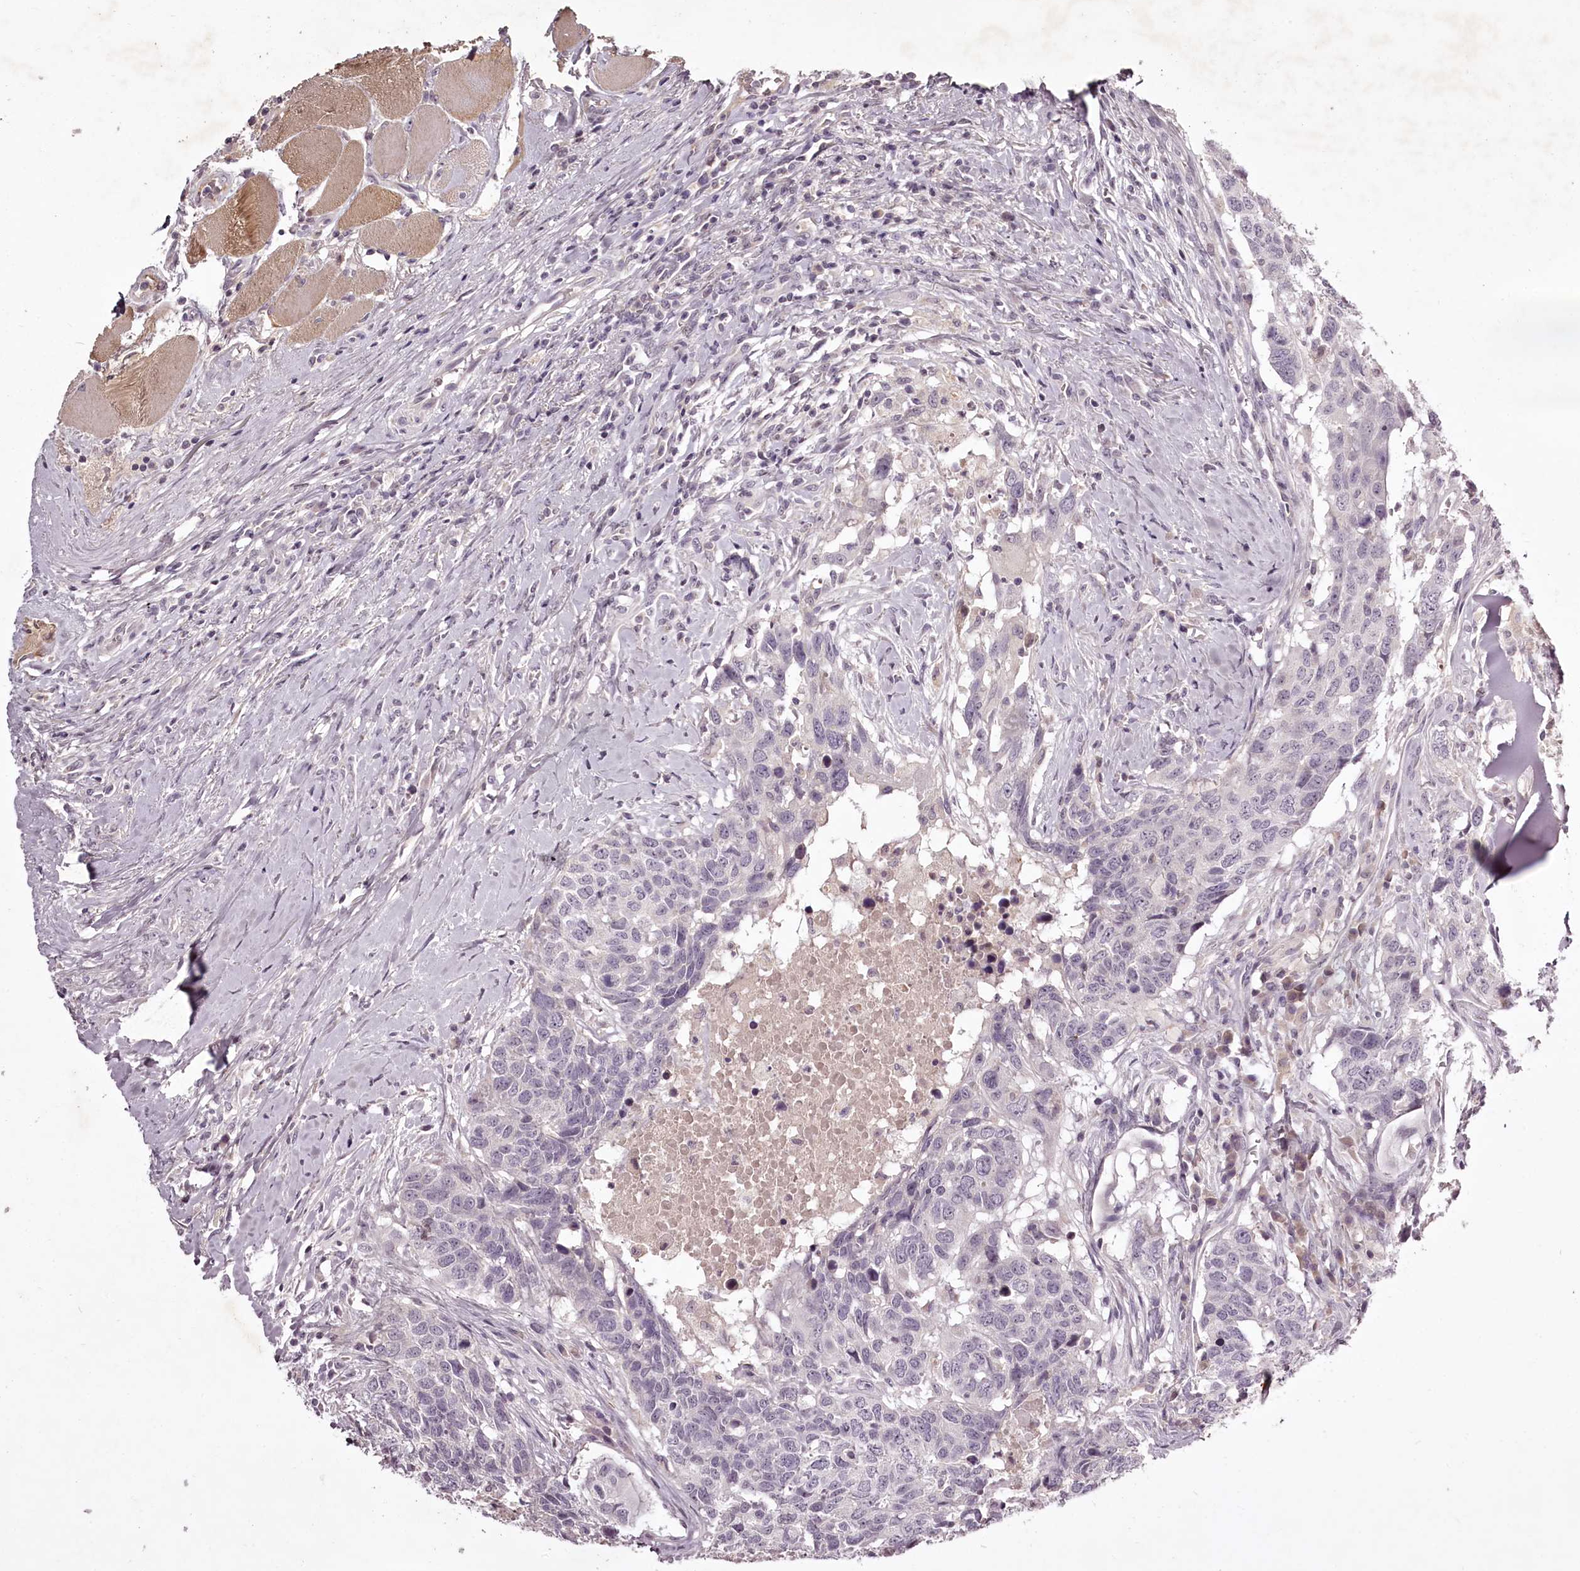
{"staining": {"intensity": "negative", "quantity": "none", "location": "none"}, "tissue": "head and neck cancer", "cell_type": "Tumor cells", "image_type": "cancer", "snomed": [{"axis": "morphology", "description": "Squamous cell carcinoma, NOS"}, {"axis": "topography", "description": "Head-Neck"}], "caption": "Micrograph shows no protein staining in tumor cells of head and neck squamous cell carcinoma tissue.", "gene": "RBMXL2", "patient": {"sex": "male", "age": 66}}